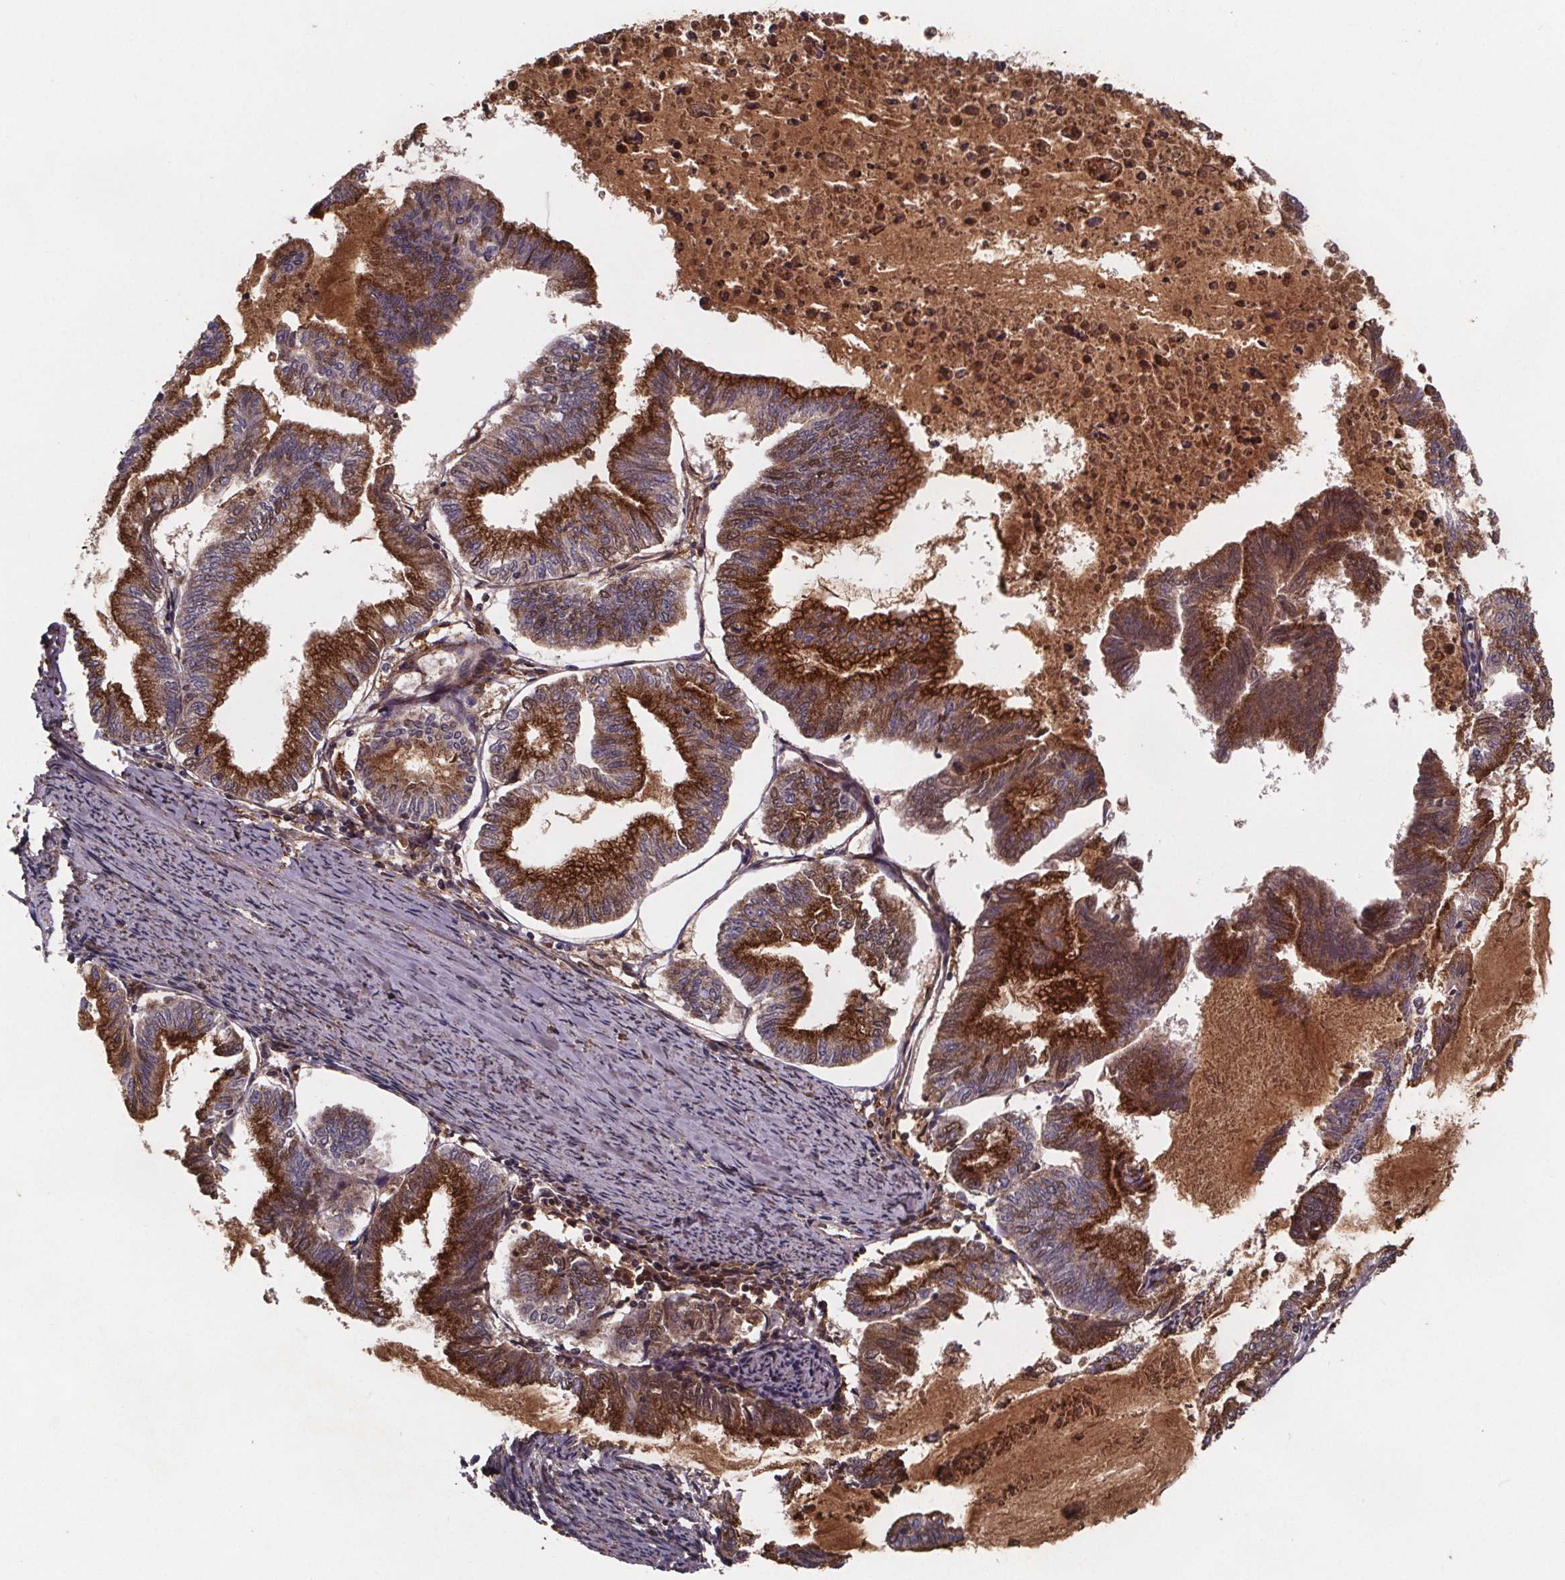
{"staining": {"intensity": "strong", "quantity": "25%-75%", "location": "cytoplasmic/membranous"}, "tissue": "endometrial cancer", "cell_type": "Tumor cells", "image_type": "cancer", "snomed": [{"axis": "morphology", "description": "Adenocarcinoma, NOS"}, {"axis": "topography", "description": "Endometrium"}], "caption": "A micrograph showing strong cytoplasmic/membranous positivity in approximately 25%-75% of tumor cells in endometrial adenocarcinoma, as visualized by brown immunohistochemical staining.", "gene": "FASTKD3", "patient": {"sex": "female", "age": 79}}